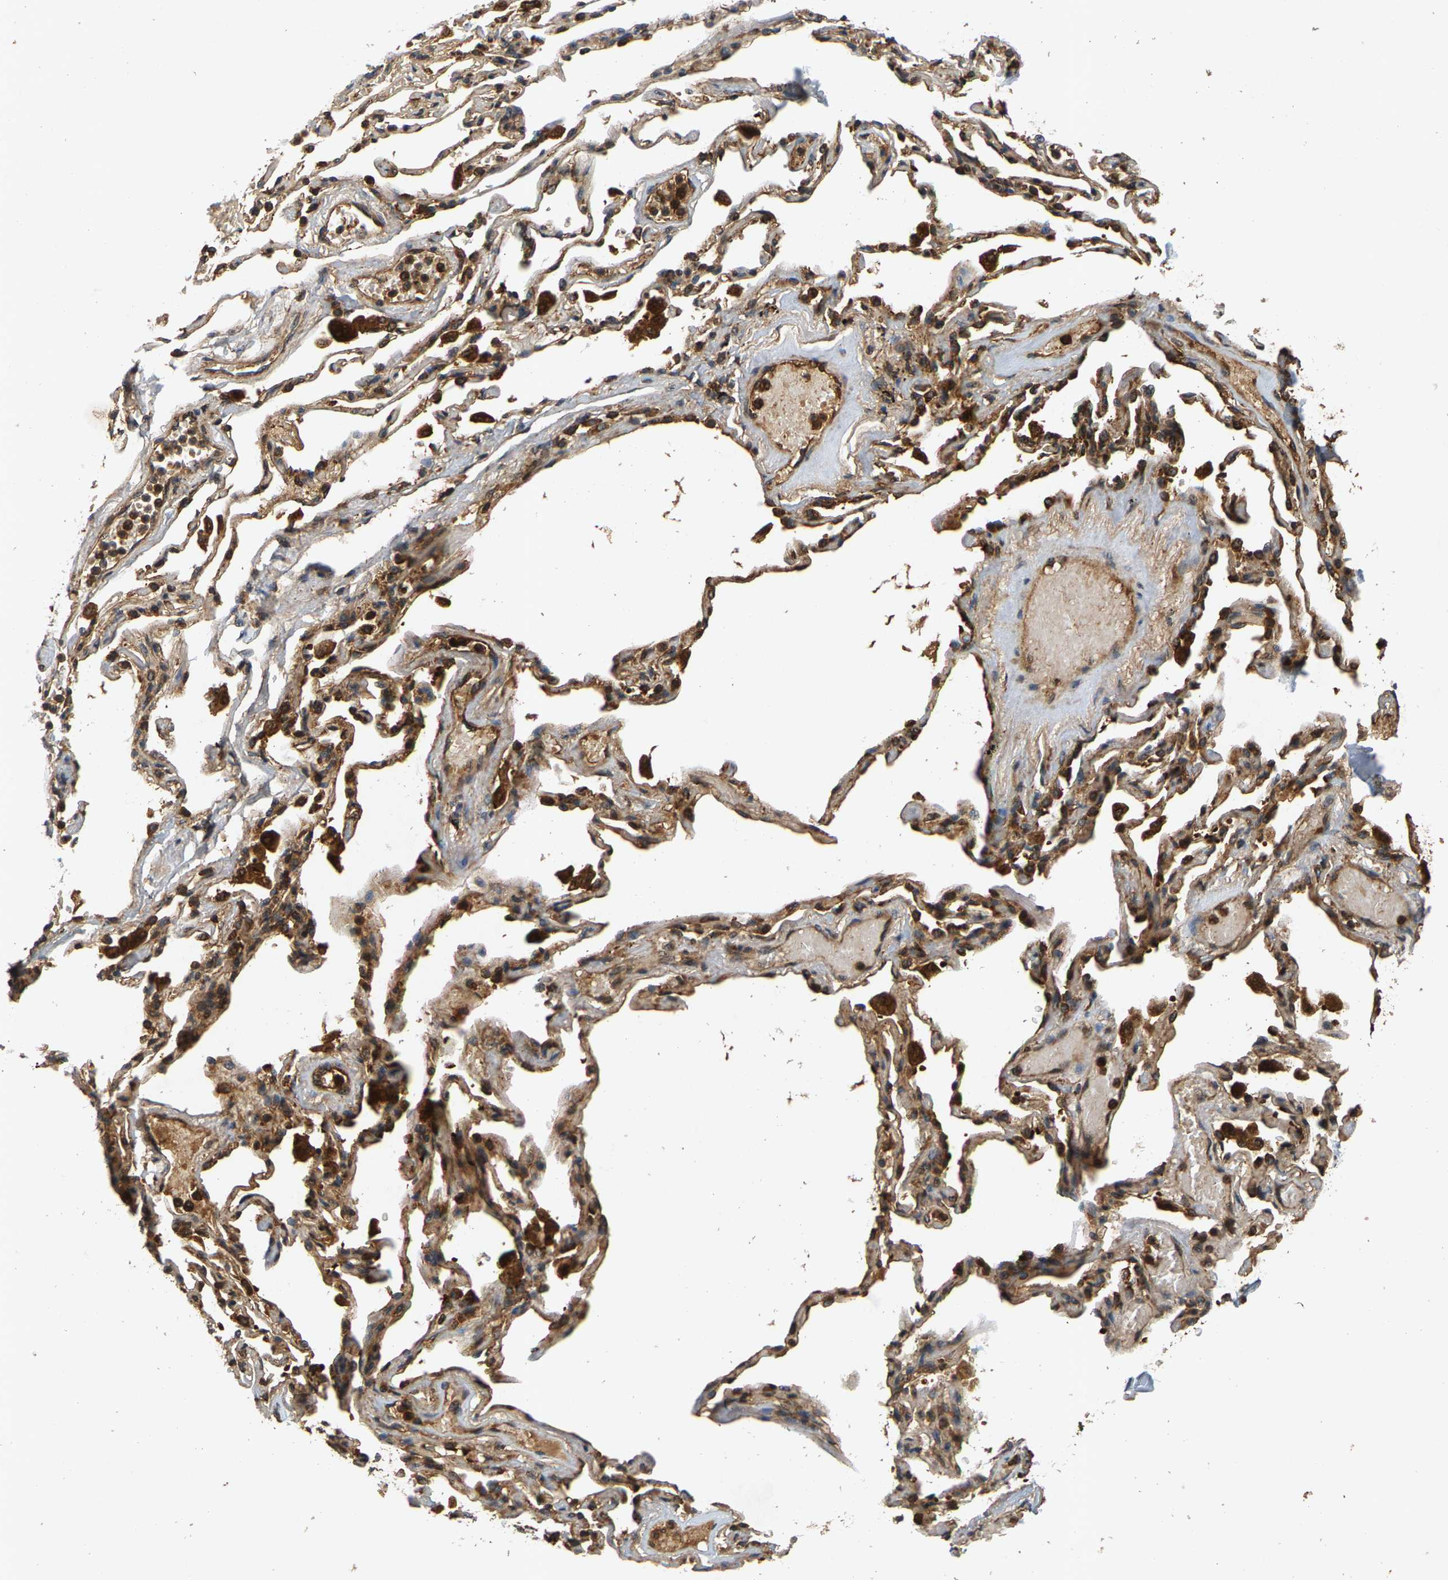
{"staining": {"intensity": "strong", "quantity": ">75%", "location": "cytoplasmic/membranous,nuclear"}, "tissue": "adipose tissue", "cell_type": "Adipocytes", "image_type": "normal", "snomed": [{"axis": "morphology", "description": "Normal tissue, NOS"}, {"axis": "topography", "description": "Cartilage tissue"}, {"axis": "topography", "description": "Lung"}], "caption": "Protein staining of normal adipose tissue shows strong cytoplasmic/membranous,nuclear expression in about >75% of adipocytes. Nuclei are stained in blue.", "gene": "CIDEC", "patient": {"sex": "female", "age": 77}}